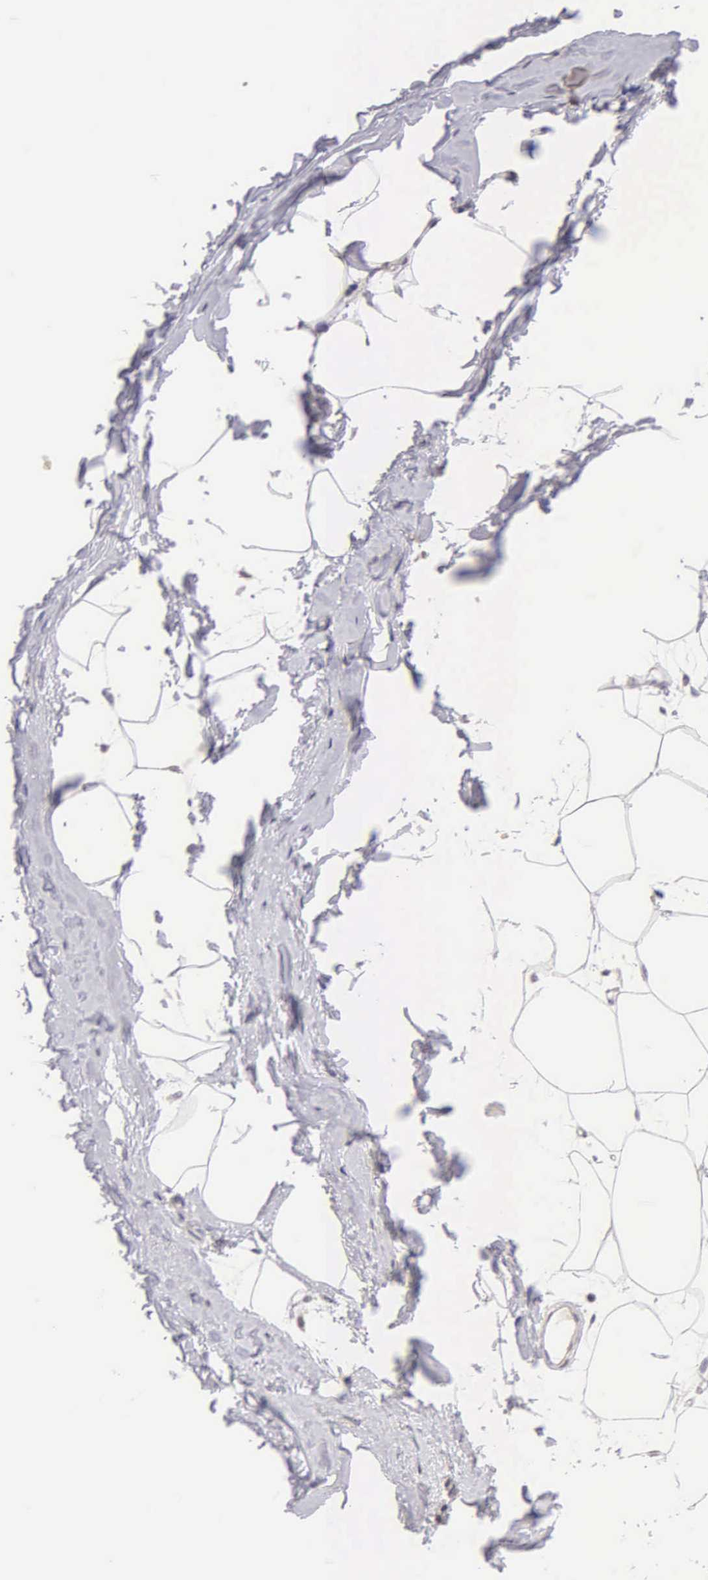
{"staining": {"intensity": "negative", "quantity": "none", "location": "none"}, "tissue": "adipose tissue", "cell_type": "Adipocytes", "image_type": "normal", "snomed": [{"axis": "morphology", "description": "Normal tissue, NOS"}, {"axis": "topography", "description": "Breast"}], "caption": "There is no significant staining in adipocytes of adipose tissue.", "gene": "MKI67", "patient": {"sex": "female", "age": 45}}